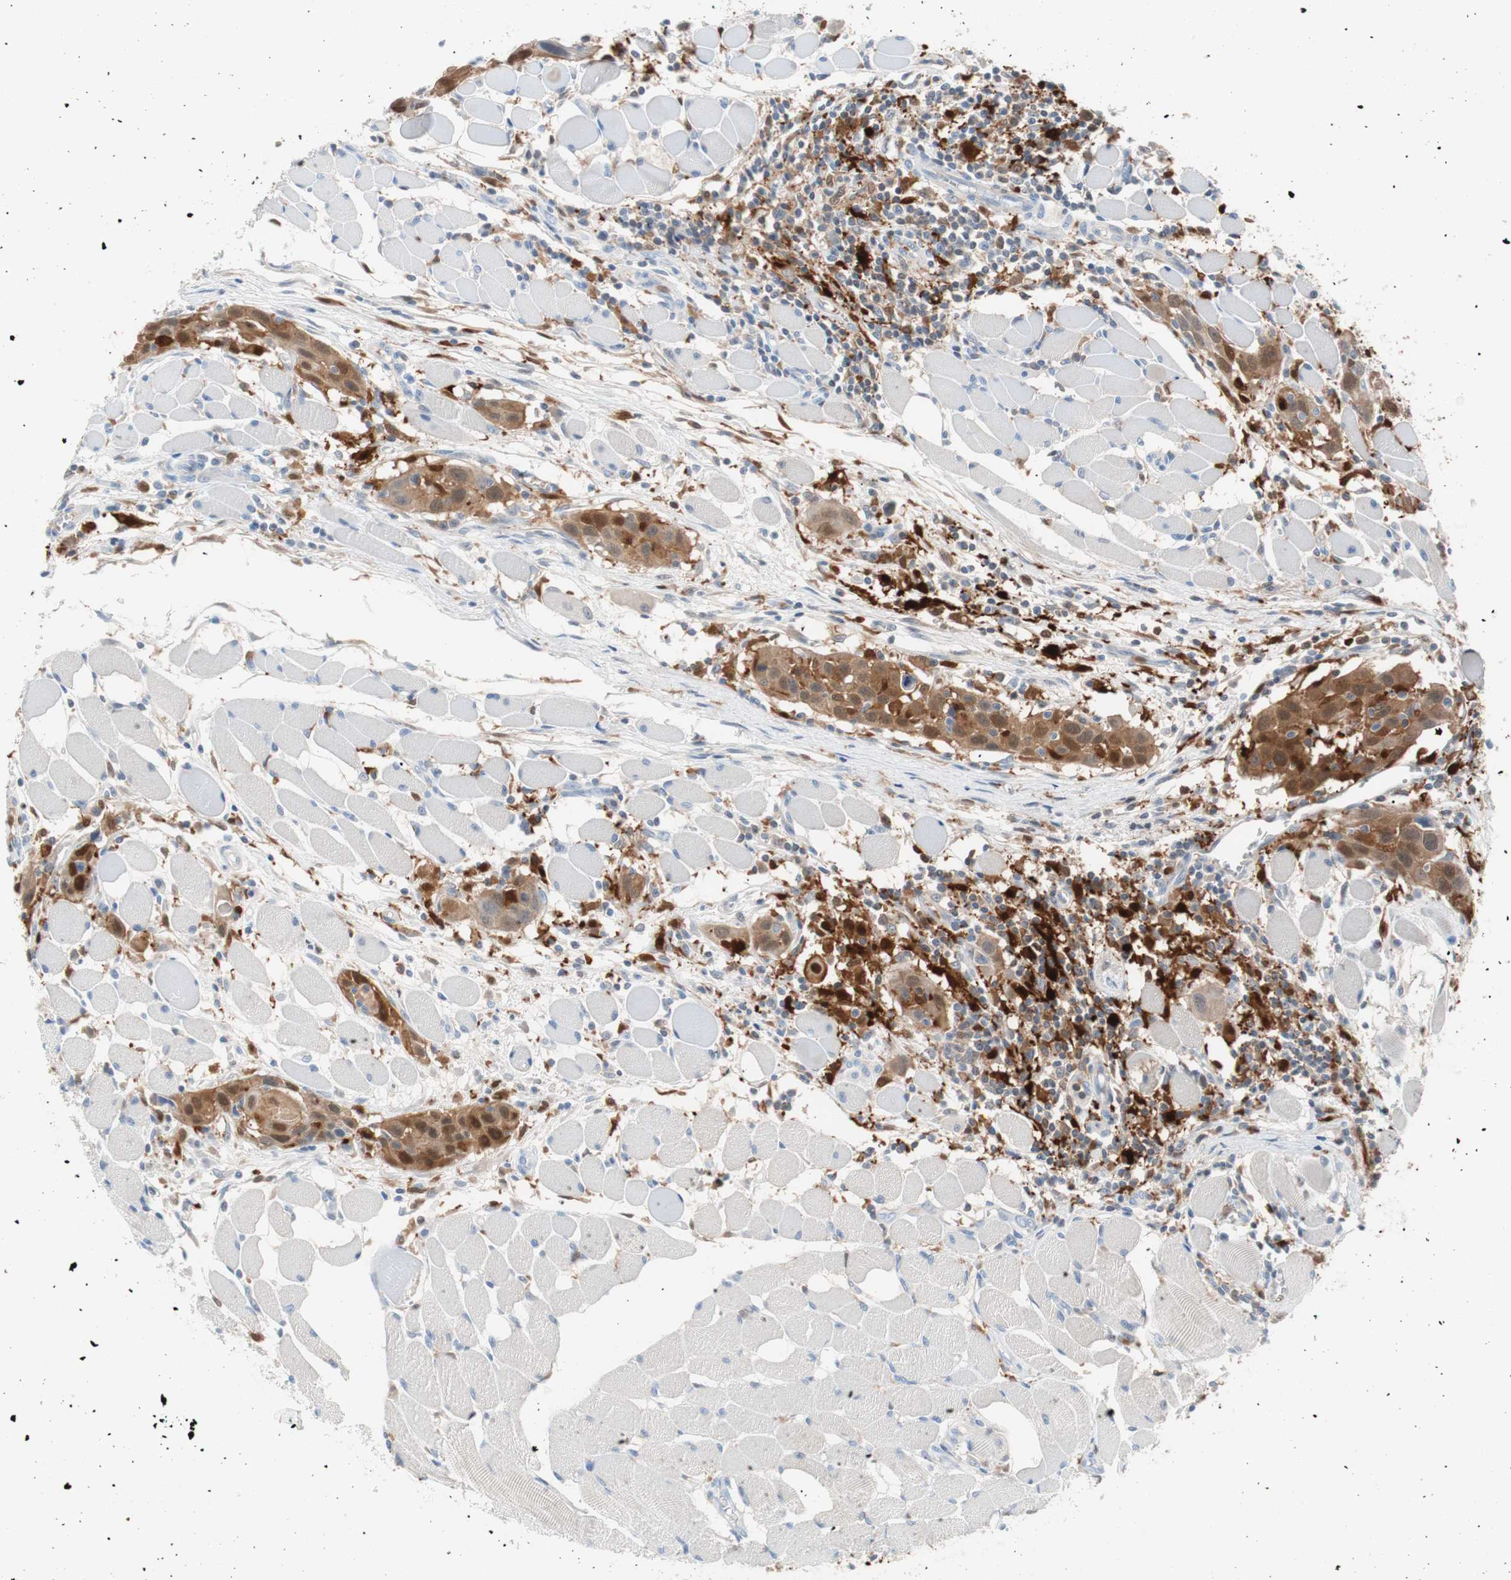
{"staining": {"intensity": "moderate", "quantity": ">75%", "location": "cytoplasmic/membranous,nuclear"}, "tissue": "head and neck cancer", "cell_type": "Tumor cells", "image_type": "cancer", "snomed": [{"axis": "morphology", "description": "Squamous cell carcinoma, NOS"}, {"axis": "topography", "description": "Oral tissue"}, {"axis": "topography", "description": "Head-Neck"}], "caption": "The histopathology image reveals staining of squamous cell carcinoma (head and neck), revealing moderate cytoplasmic/membranous and nuclear protein expression (brown color) within tumor cells. The staining was performed using DAB (3,3'-diaminobenzidine), with brown indicating positive protein expression. Nuclei are stained blue with hematoxylin.", "gene": "IL18", "patient": {"sex": "female", "age": 50}}